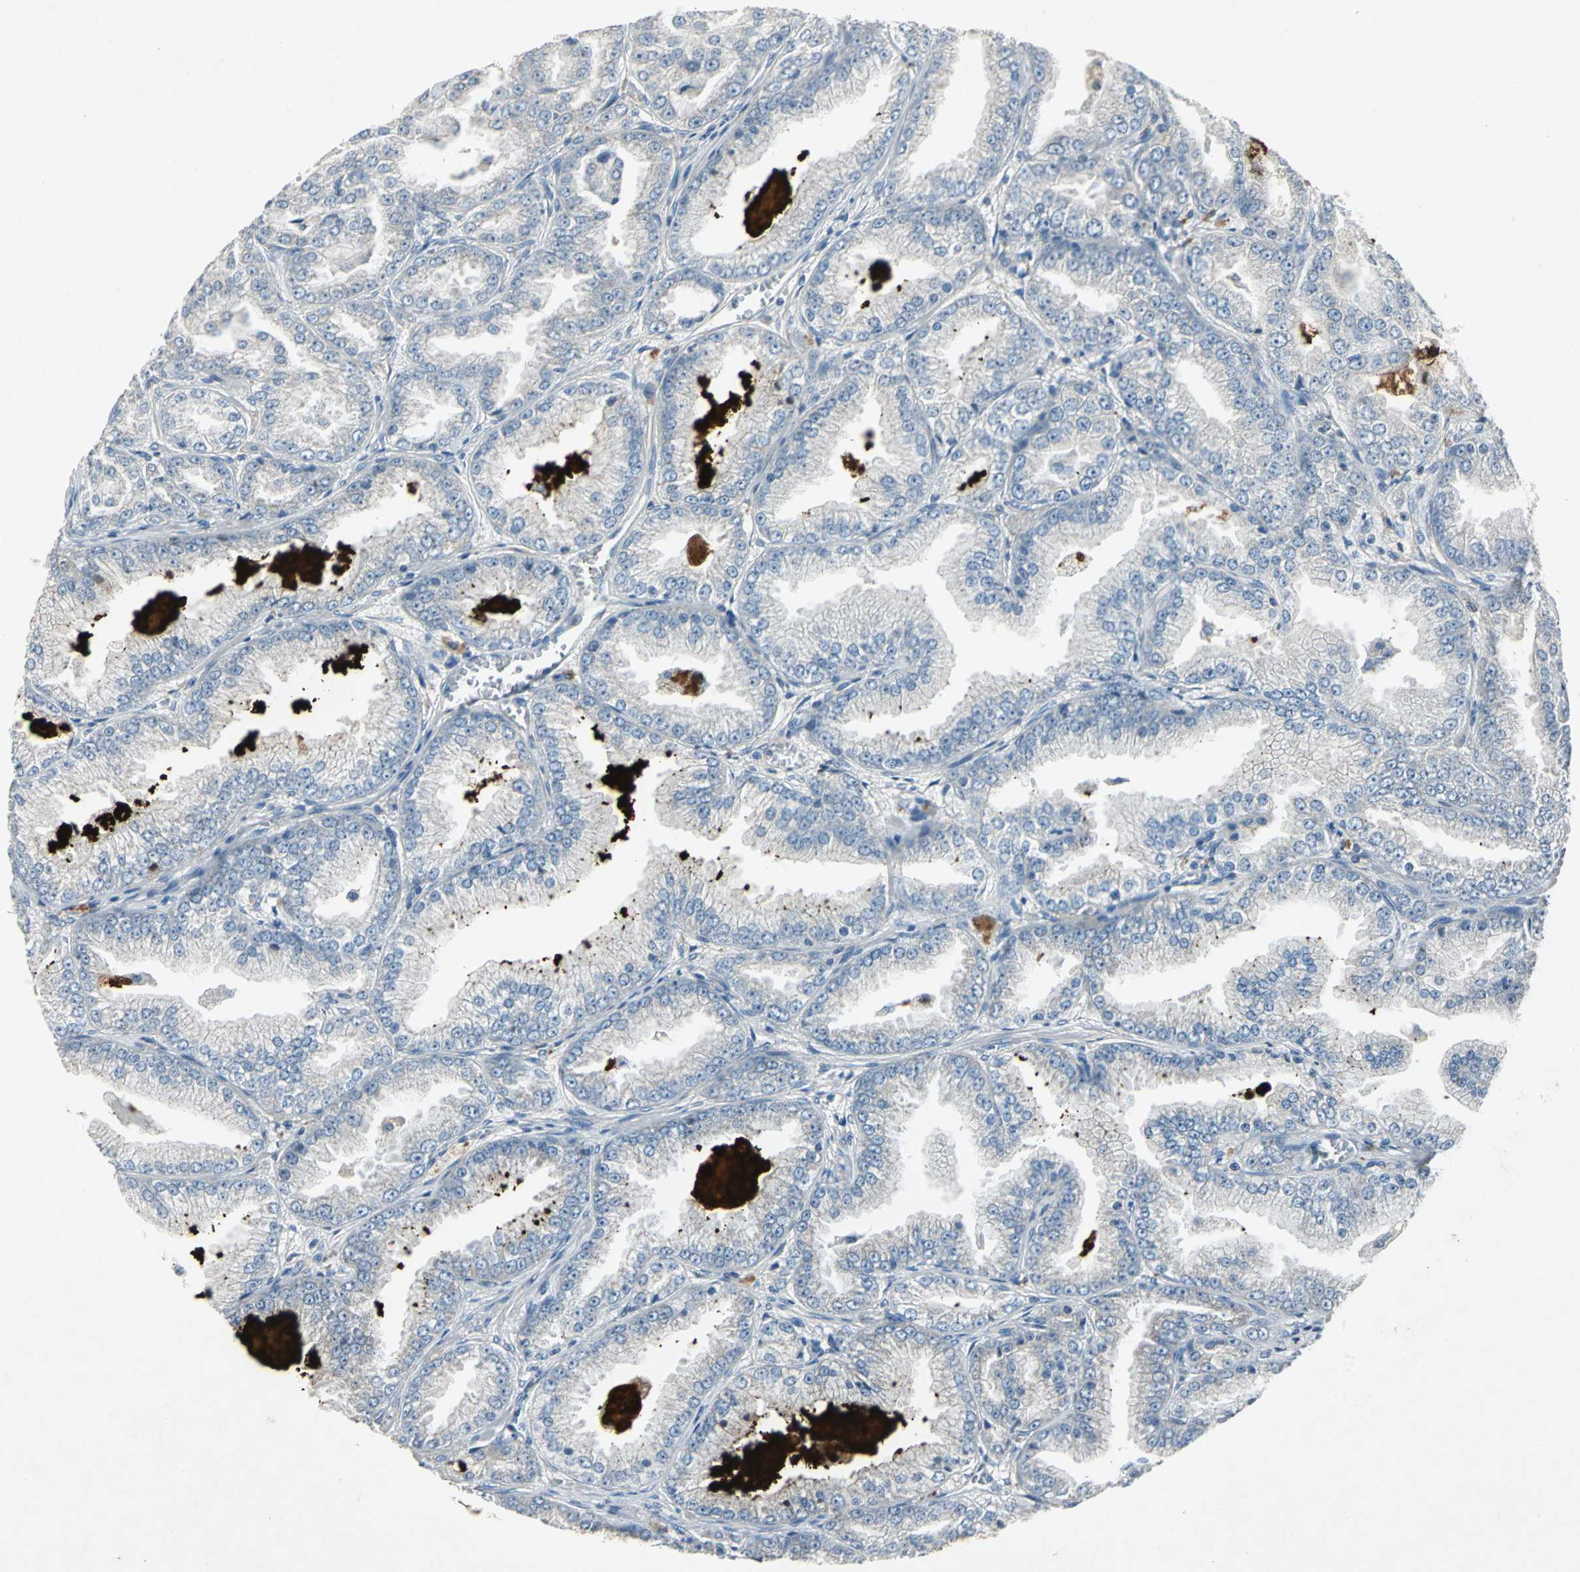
{"staining": {"intensity": "negative", "quantity": "none", "location": "none"}, "tissue": "prostate cancer", "cell_type": "Tumor cells", "image_type": "cancer", "snomed": [{"axis": "morphology", "description": "Adenocarcinoma, High grade"}, {"axis": "topography", "description": "Prostate"}], "caption": "This is an immunohistochemistry image of human prostate cancer (high-grade adenocarcinoma). There is no expression in tumor cells.", "gene": "SLC2A13", "patient": {"sex": "male", "age": 61}}